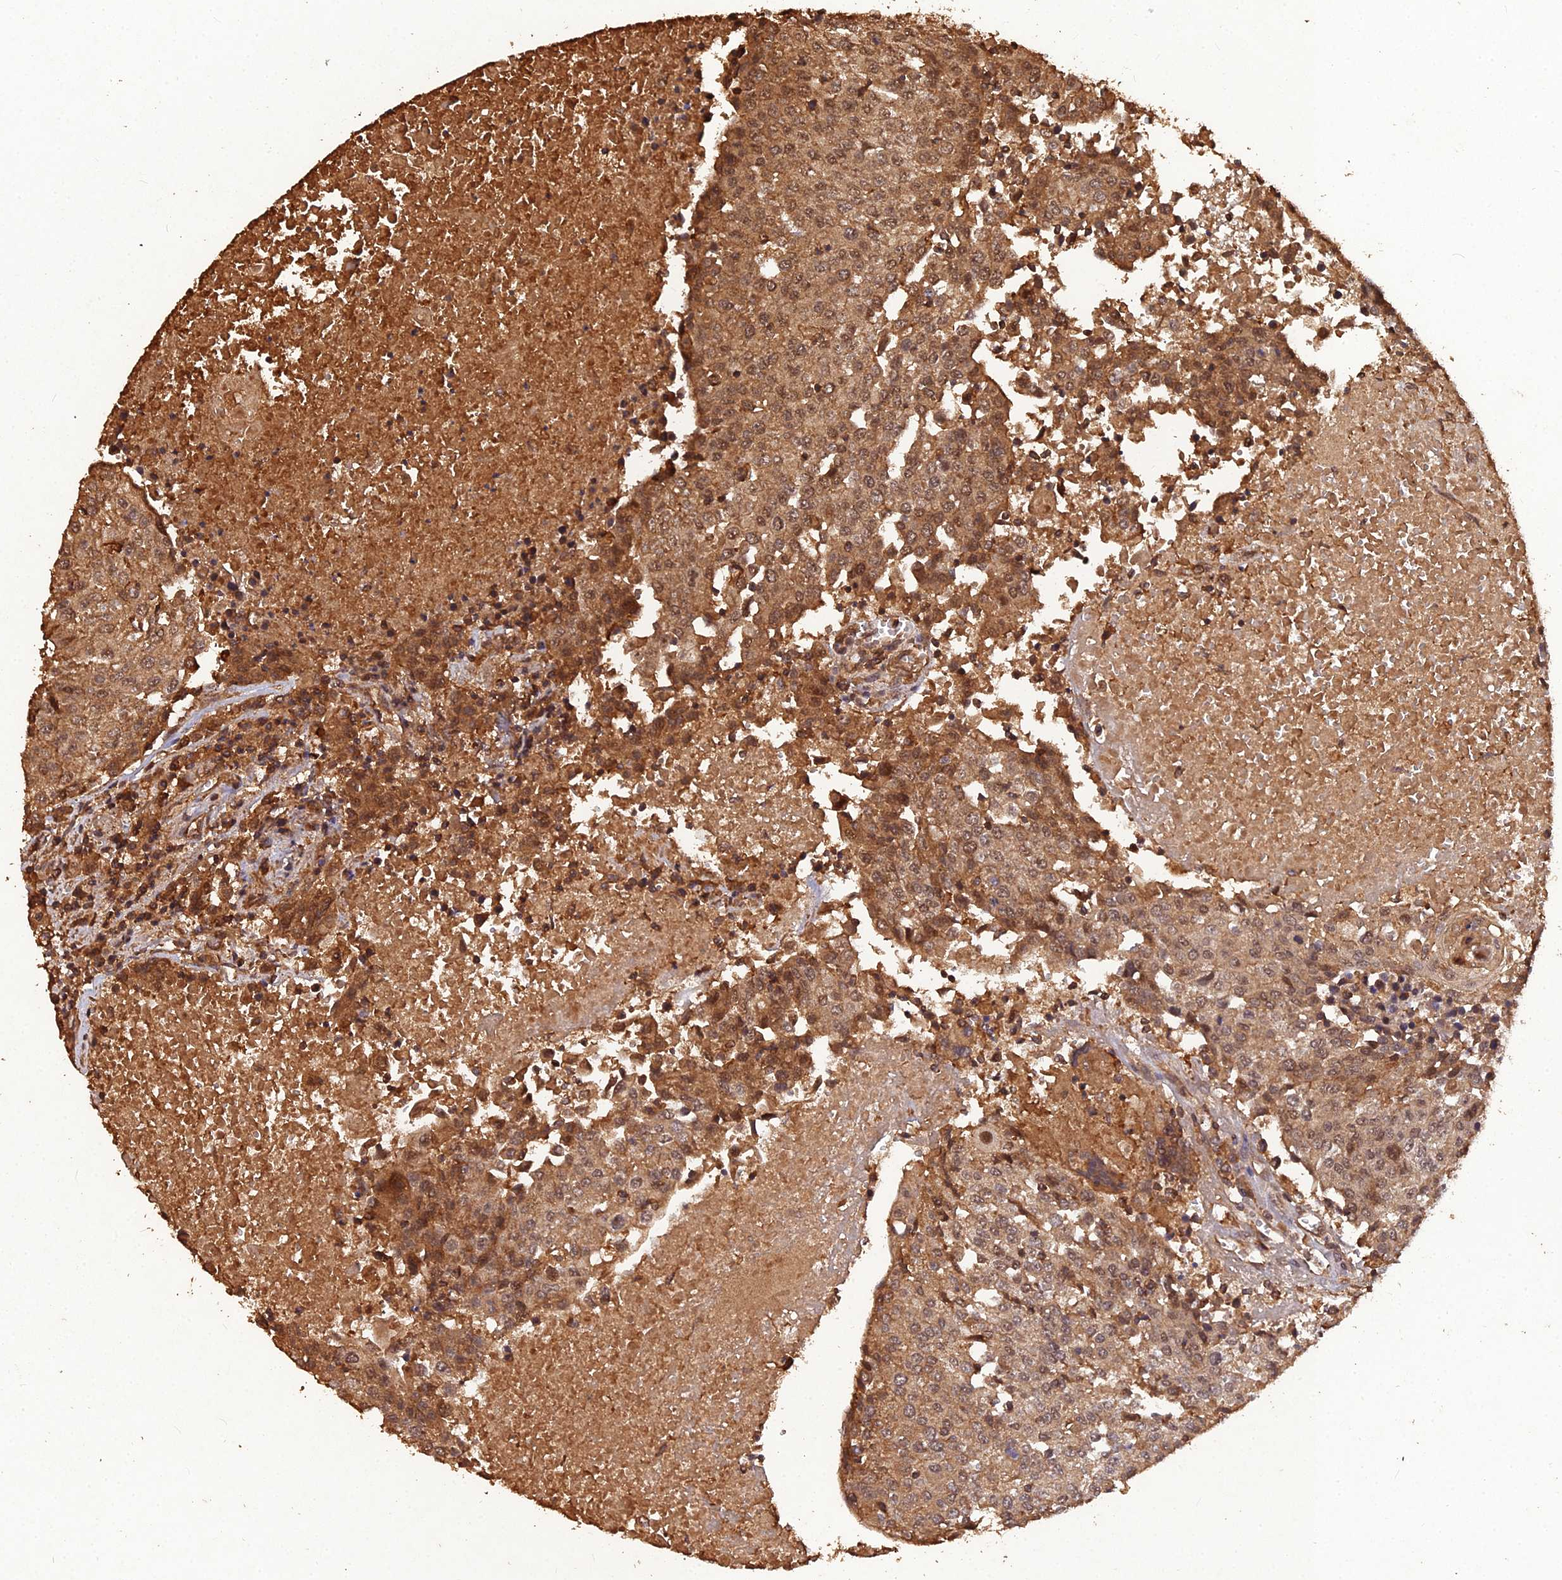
{"staining": {"intensity": "strong", "quantity": ">75%", "location": "cytoplasmic/membranous,nuclear"}, "tissue": "urothelial cancer", "cell_type": "Tumor cells", "image_type": "cancer", "snomed": [{"axis": "morphology", "description": "Urothelial carcinoma, High grade"}, {"axis": "topography", "description": "Urinary bladder"}], "caption": "A high-resolution photomicrograph shows immunohistochemistry (IHC) staining of urothelial cancer, which shows strong cytoplasmic/membranous and nuclear expression in about >75% of tumor cells.", "gene": "SYMPK", "patient": {"sex": "female", "age": 85}}